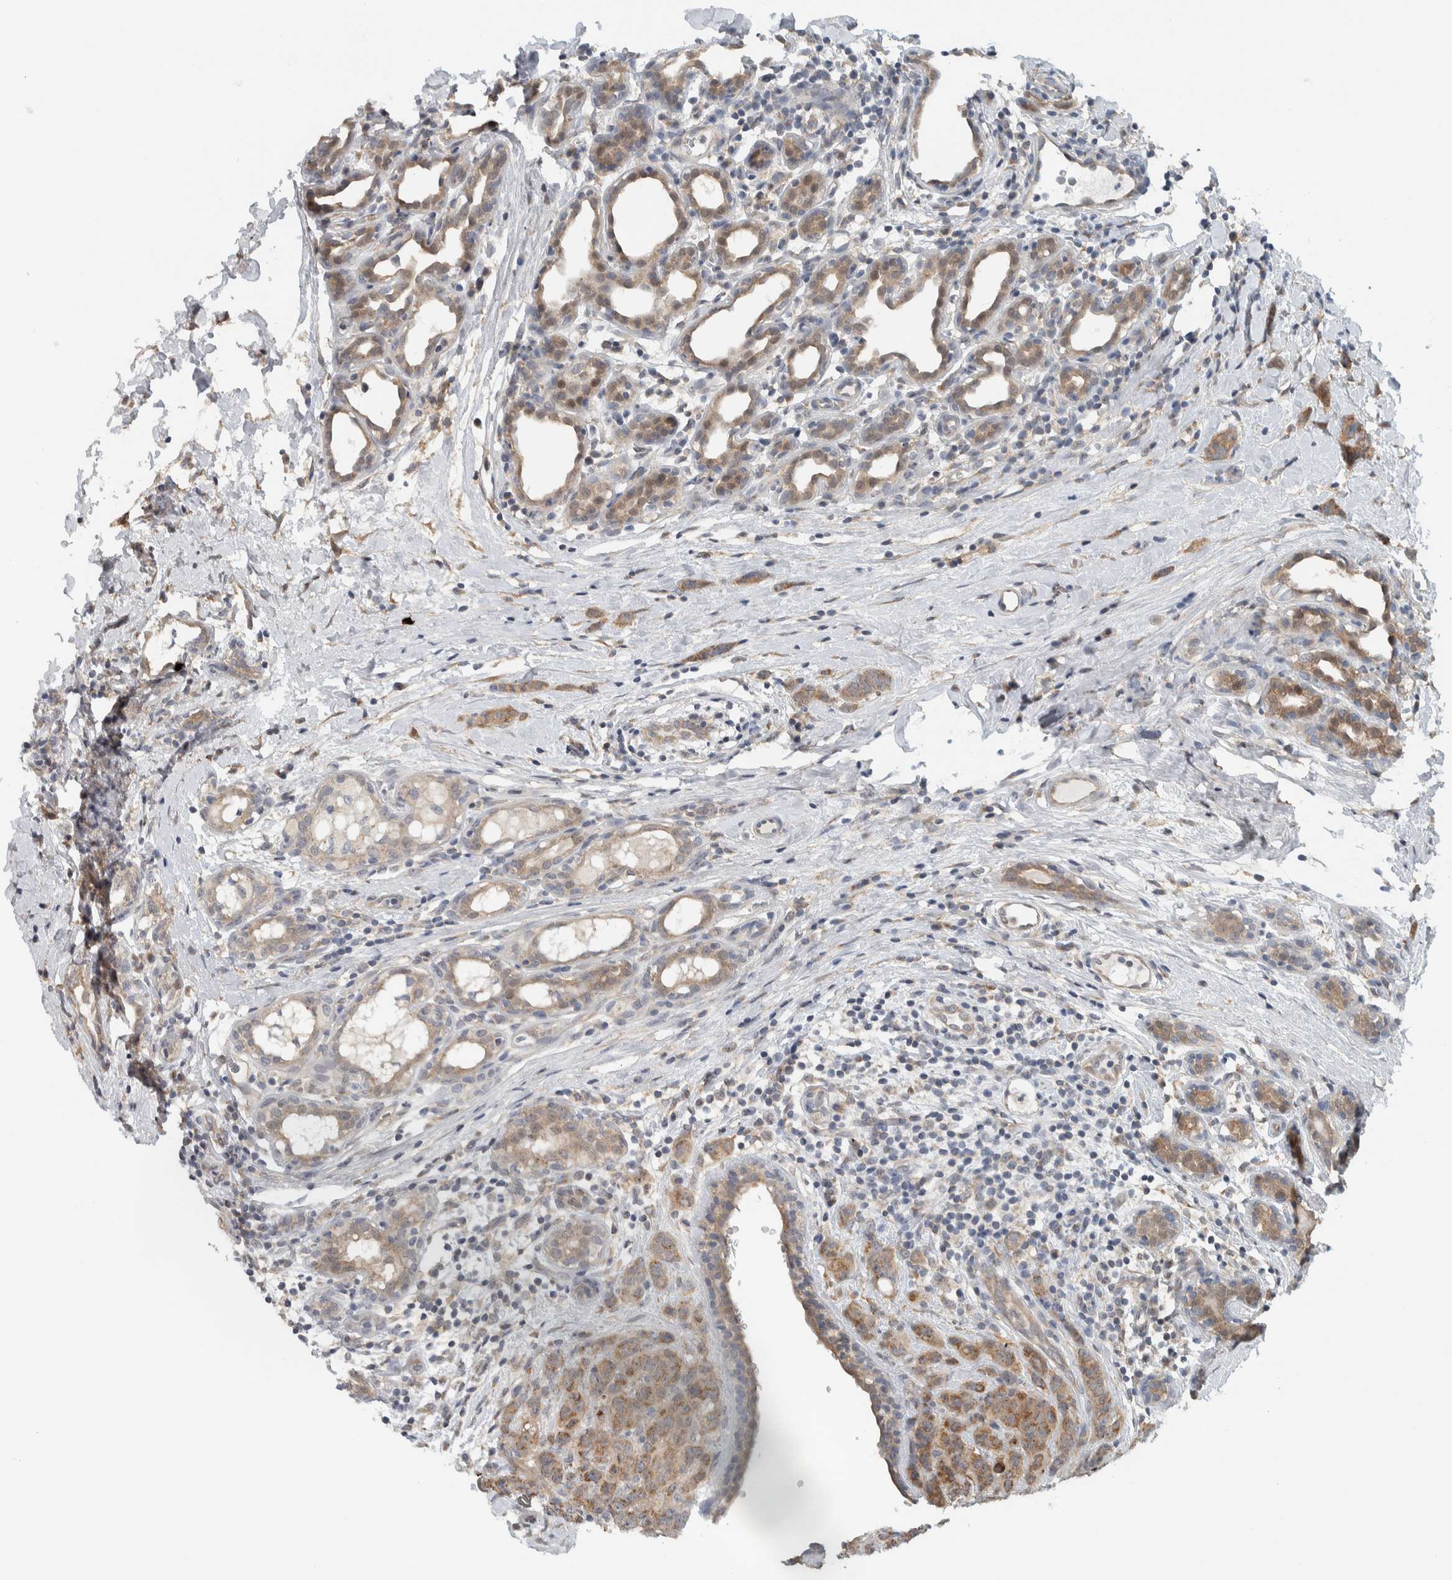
{"staining": {"intensity": "moderate", "quantity": ">75%", "location": "cytoplasmic/membranous"}, "tissue": "breast cancer", "cell_type": "Tumor cells", "image_type": "cancer", "snomed": [{"axis": "morphology", "description": "Normal tissue, NOS"}, {"axis": "morphology", "description": "Duct carcinoma"}, {"axis": "topography", "description": "Breast"}], "caption": "A histopathology image of human breast cancer stained for a protein exhibits moderate cytoplasmic/membranous brown staining in tumor cells.", "gene": "RERE", "patient": {"sex": "female", "age": 40}}